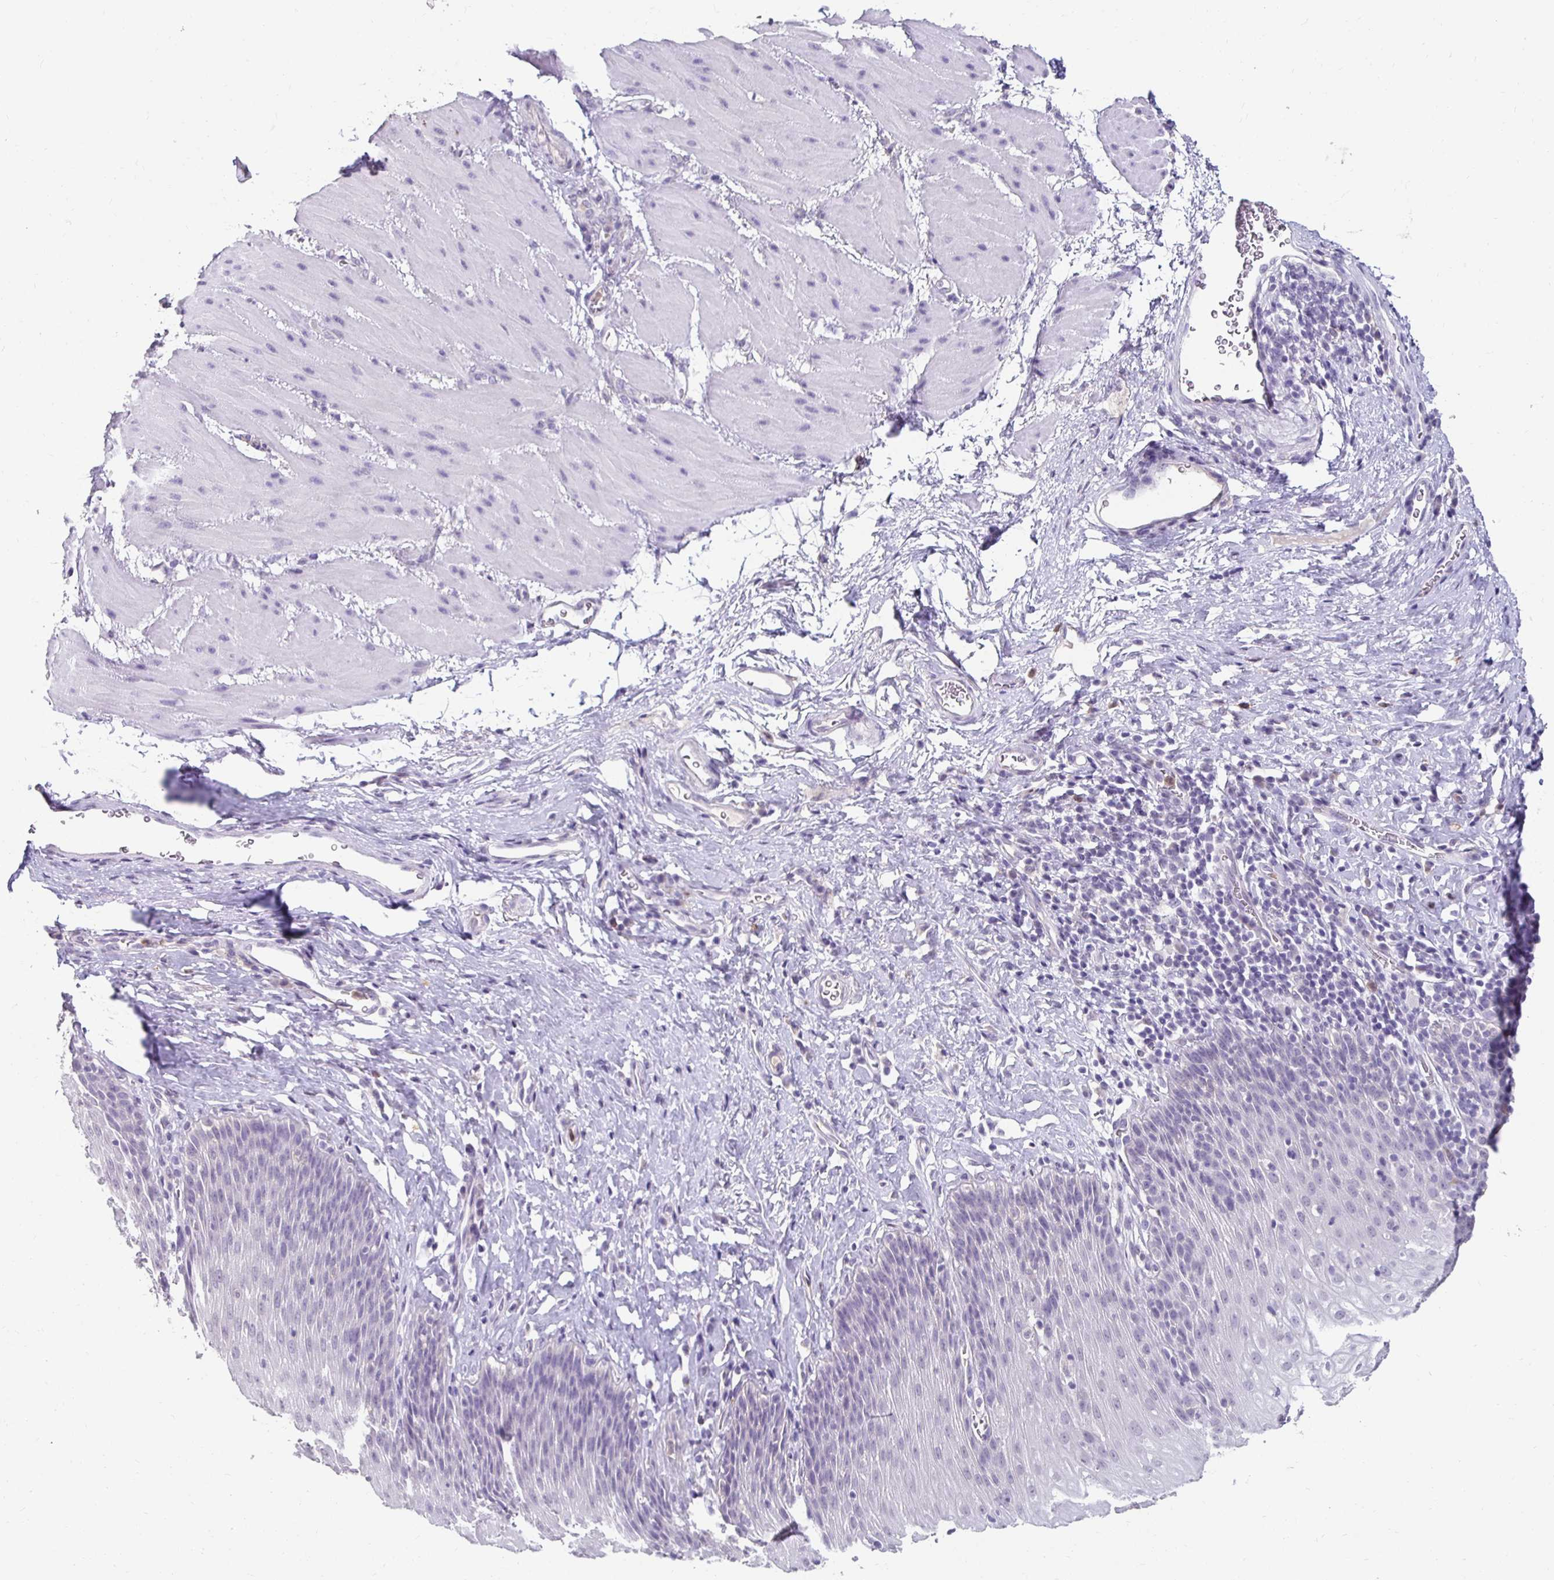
{"staining": {"intensity": "negative", "quantity": "none", "location": "none"}, "tissue": "esophagus", "cell_type": "Squamous epithelial cells", "image_type": "normal", "snomed": [{"axis": "morphology", "description": "Normal tissue, NOS"}, {"axis": "topography", "description": "Esophagus"}], "caption": "Micrograph shows no protein expression in squamous epithelial cells of normal esophagus.", "gene": "GK2", "patient": {"sex": "female", "age": 61}}